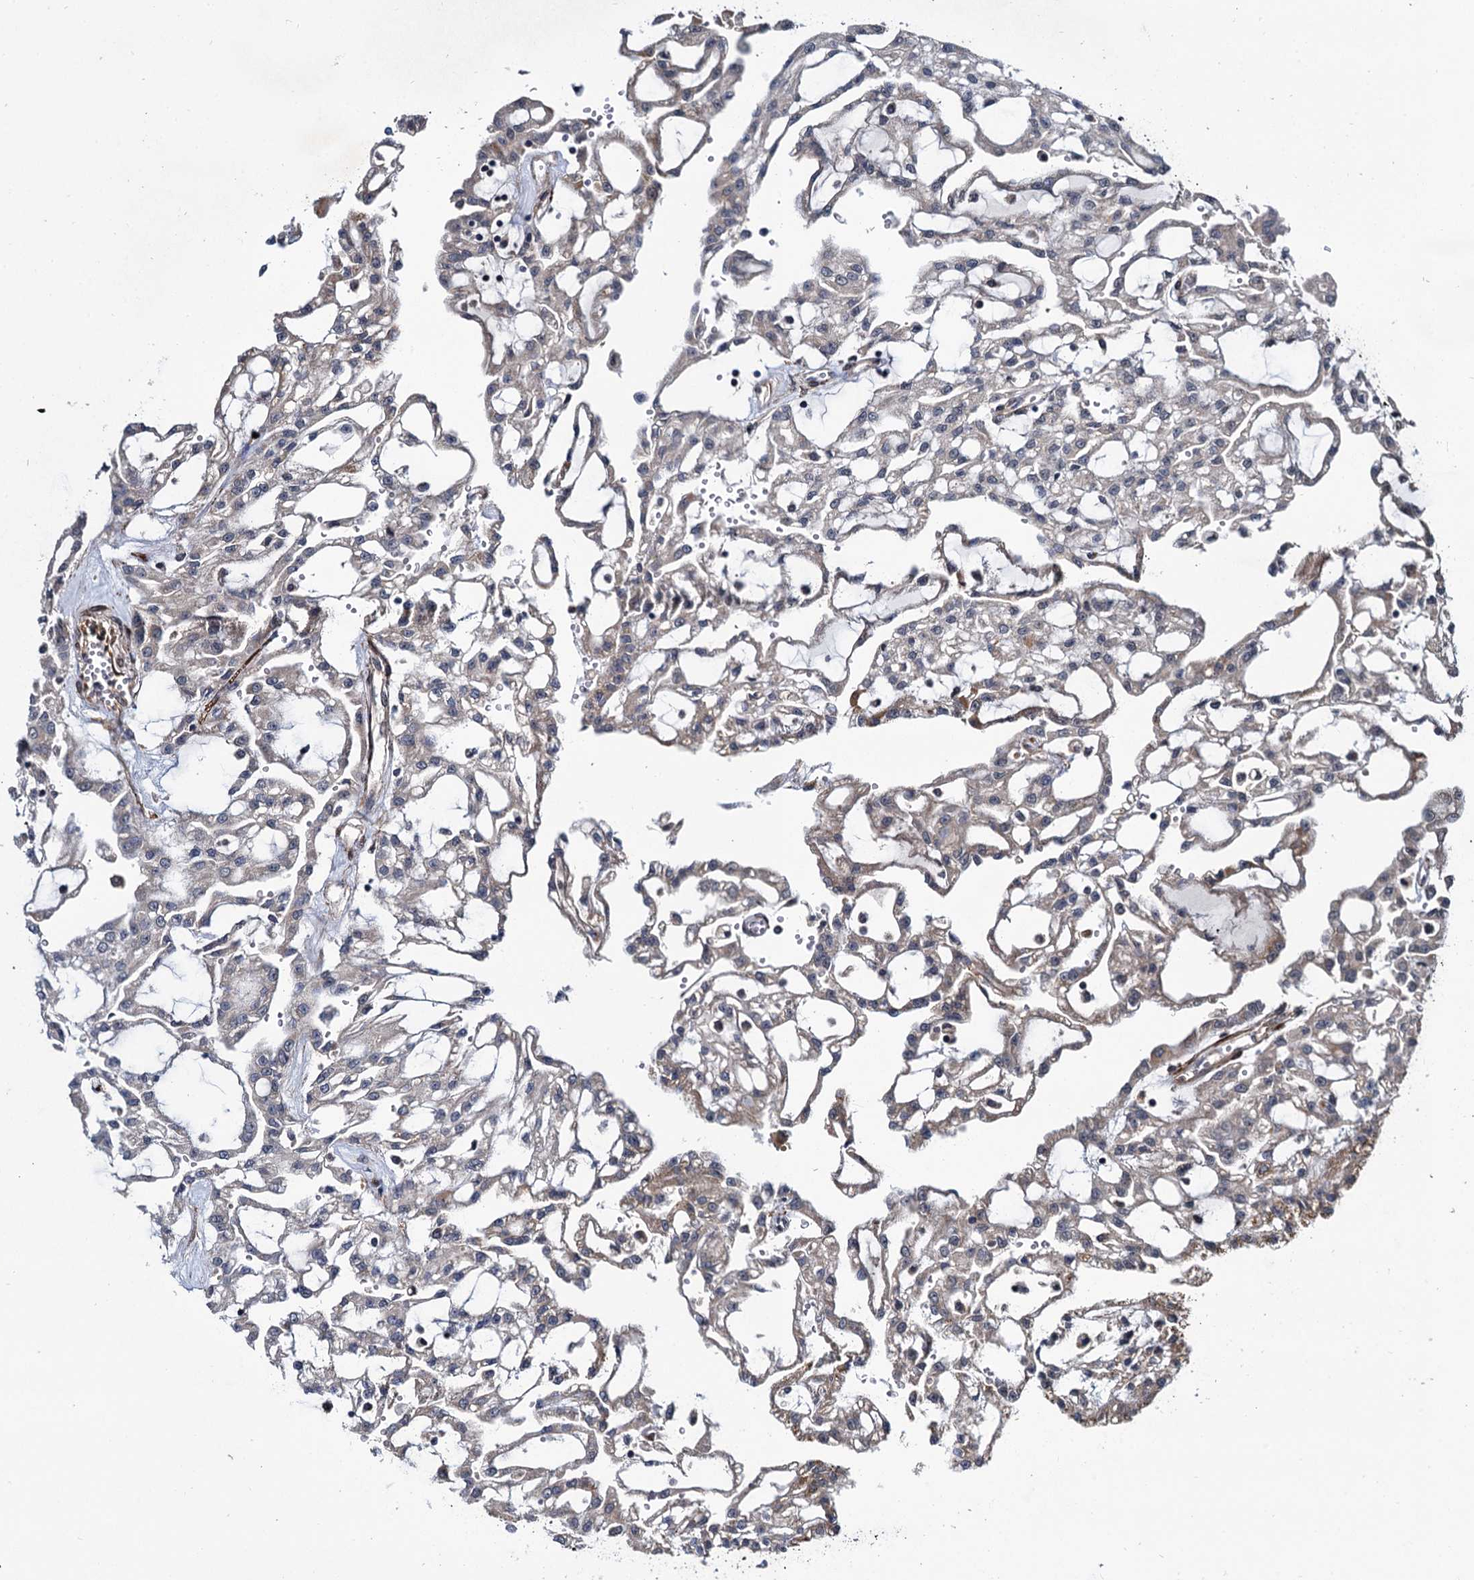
{"staining": {"intensity": "weak", "quantity": "<25%", "location": "cytoplasmic/membranous"}, "tissue": "renal cancer", "cell_type": "Tumor cells", "image_type": "cancer", "snomed": [{"axis": "morphology", "description": "Adenocarcinoma, NOS"}, {"axis": "topography", "description": "Kidney"}], "caption": "A histopathology image of human adenocarcinoma (renal) is negative for staining in tumor cells. (DAB immunohistochemistry (IHC) with hematoxylin counter stain).", "gene": "ARHGAP42", "patient": {"sex": "male", "age": 63}}